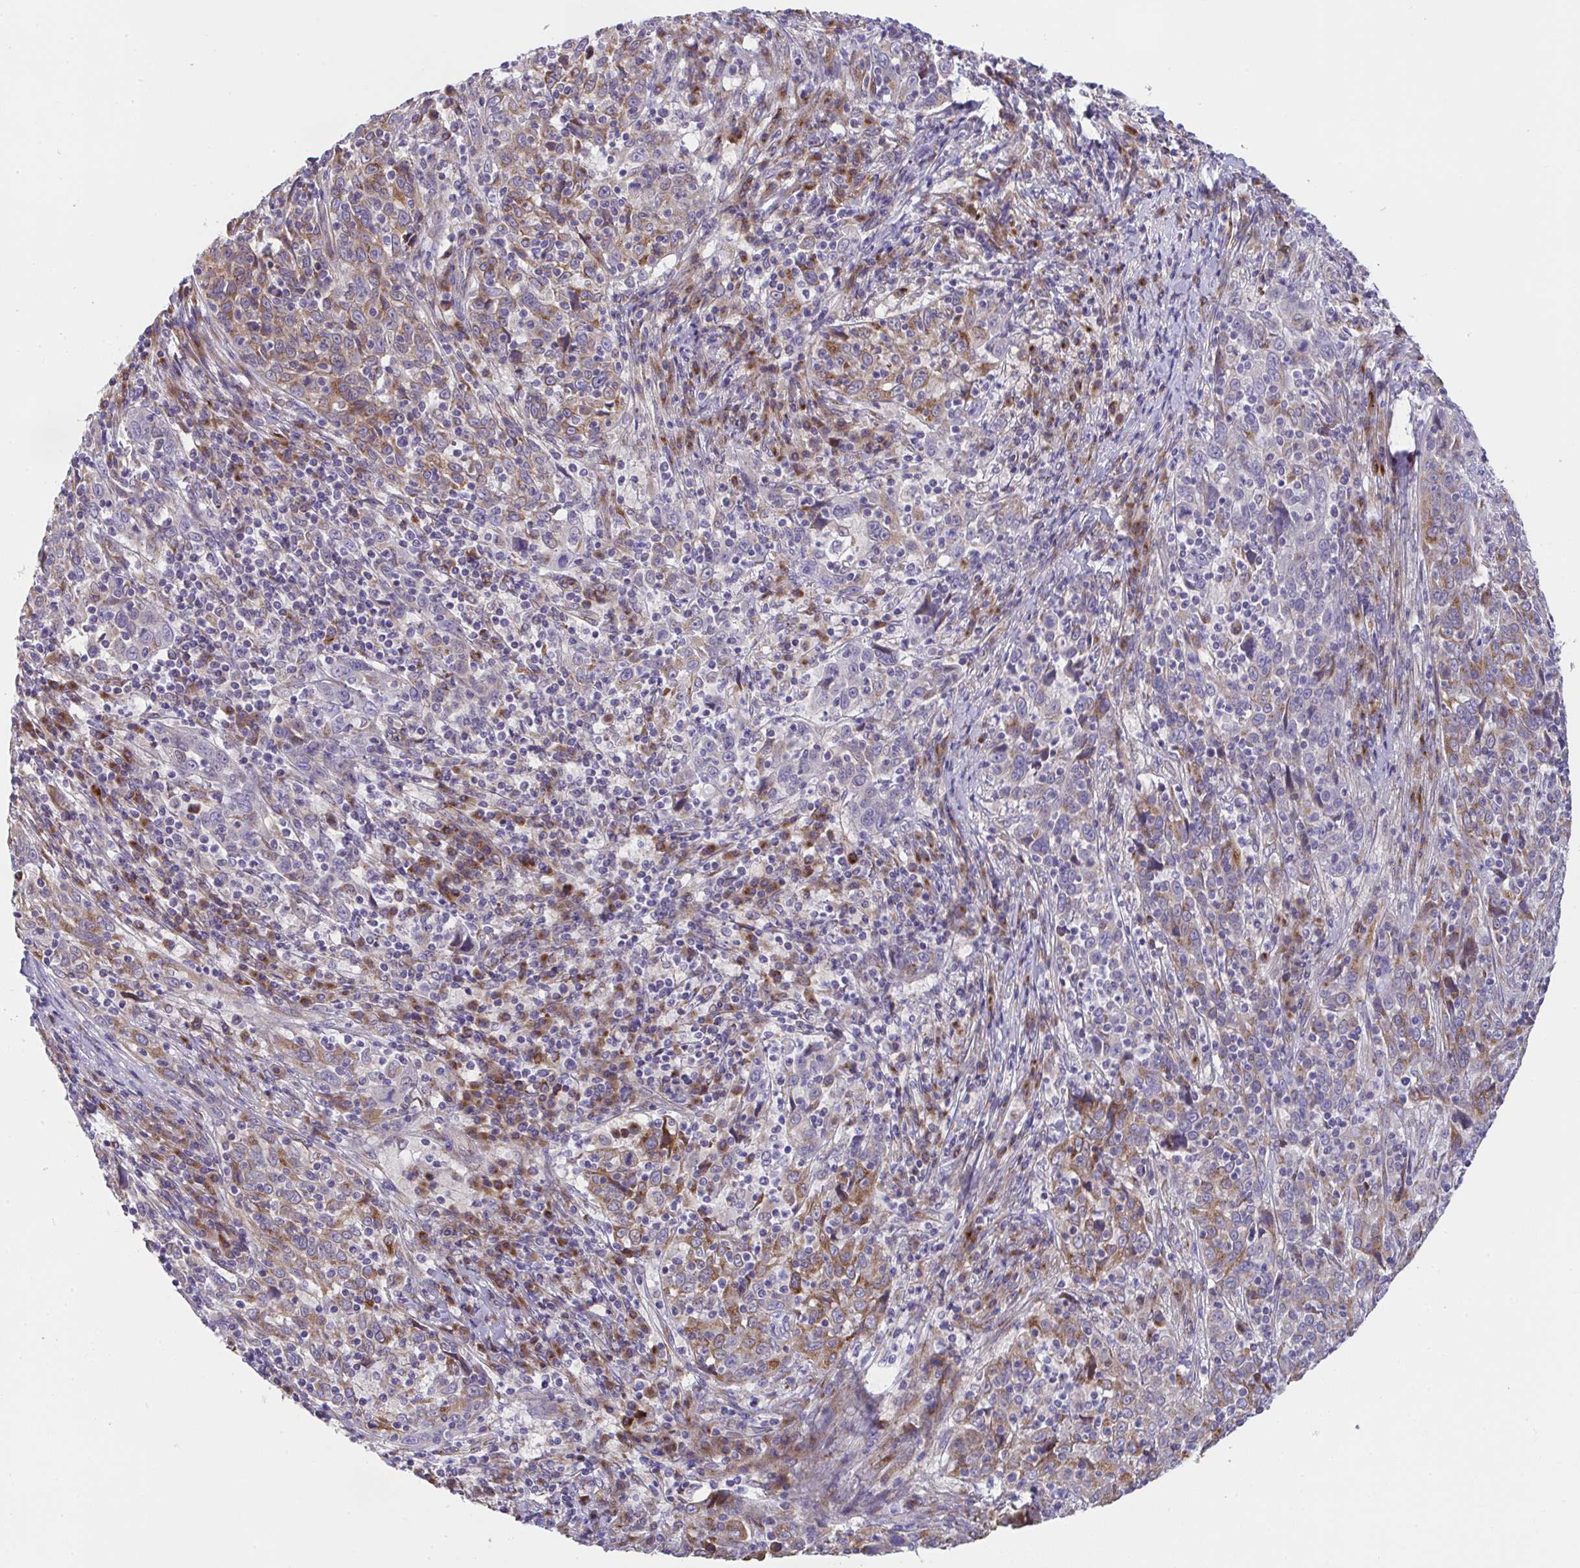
{"staining": {"intensity": "weak", "quantity": "25%-75%", "location": "cytoplasmic/membranous"}, "tissue": "cervical cancer", "cell_type": "Tumor cells", "image_type": "cancer", "snomed": [{"axis": "morphology", "description": "Squamous cell carcinoma, NOS"}, {"axis": "topography", "description": "Cervix"}], "caption": "Immunohistochemical staining of cervical squamous cell carcinoma exhibits low levels of weak cytoplasmic/membranous protein expression in about 25%-75% of tumor cells. (DAB (3,3'-diaminobenzidine) IHC with brightfield microscopy, high magnification).", "gene": "MIA3", "patient": {"sex": "female", "age": 46}}